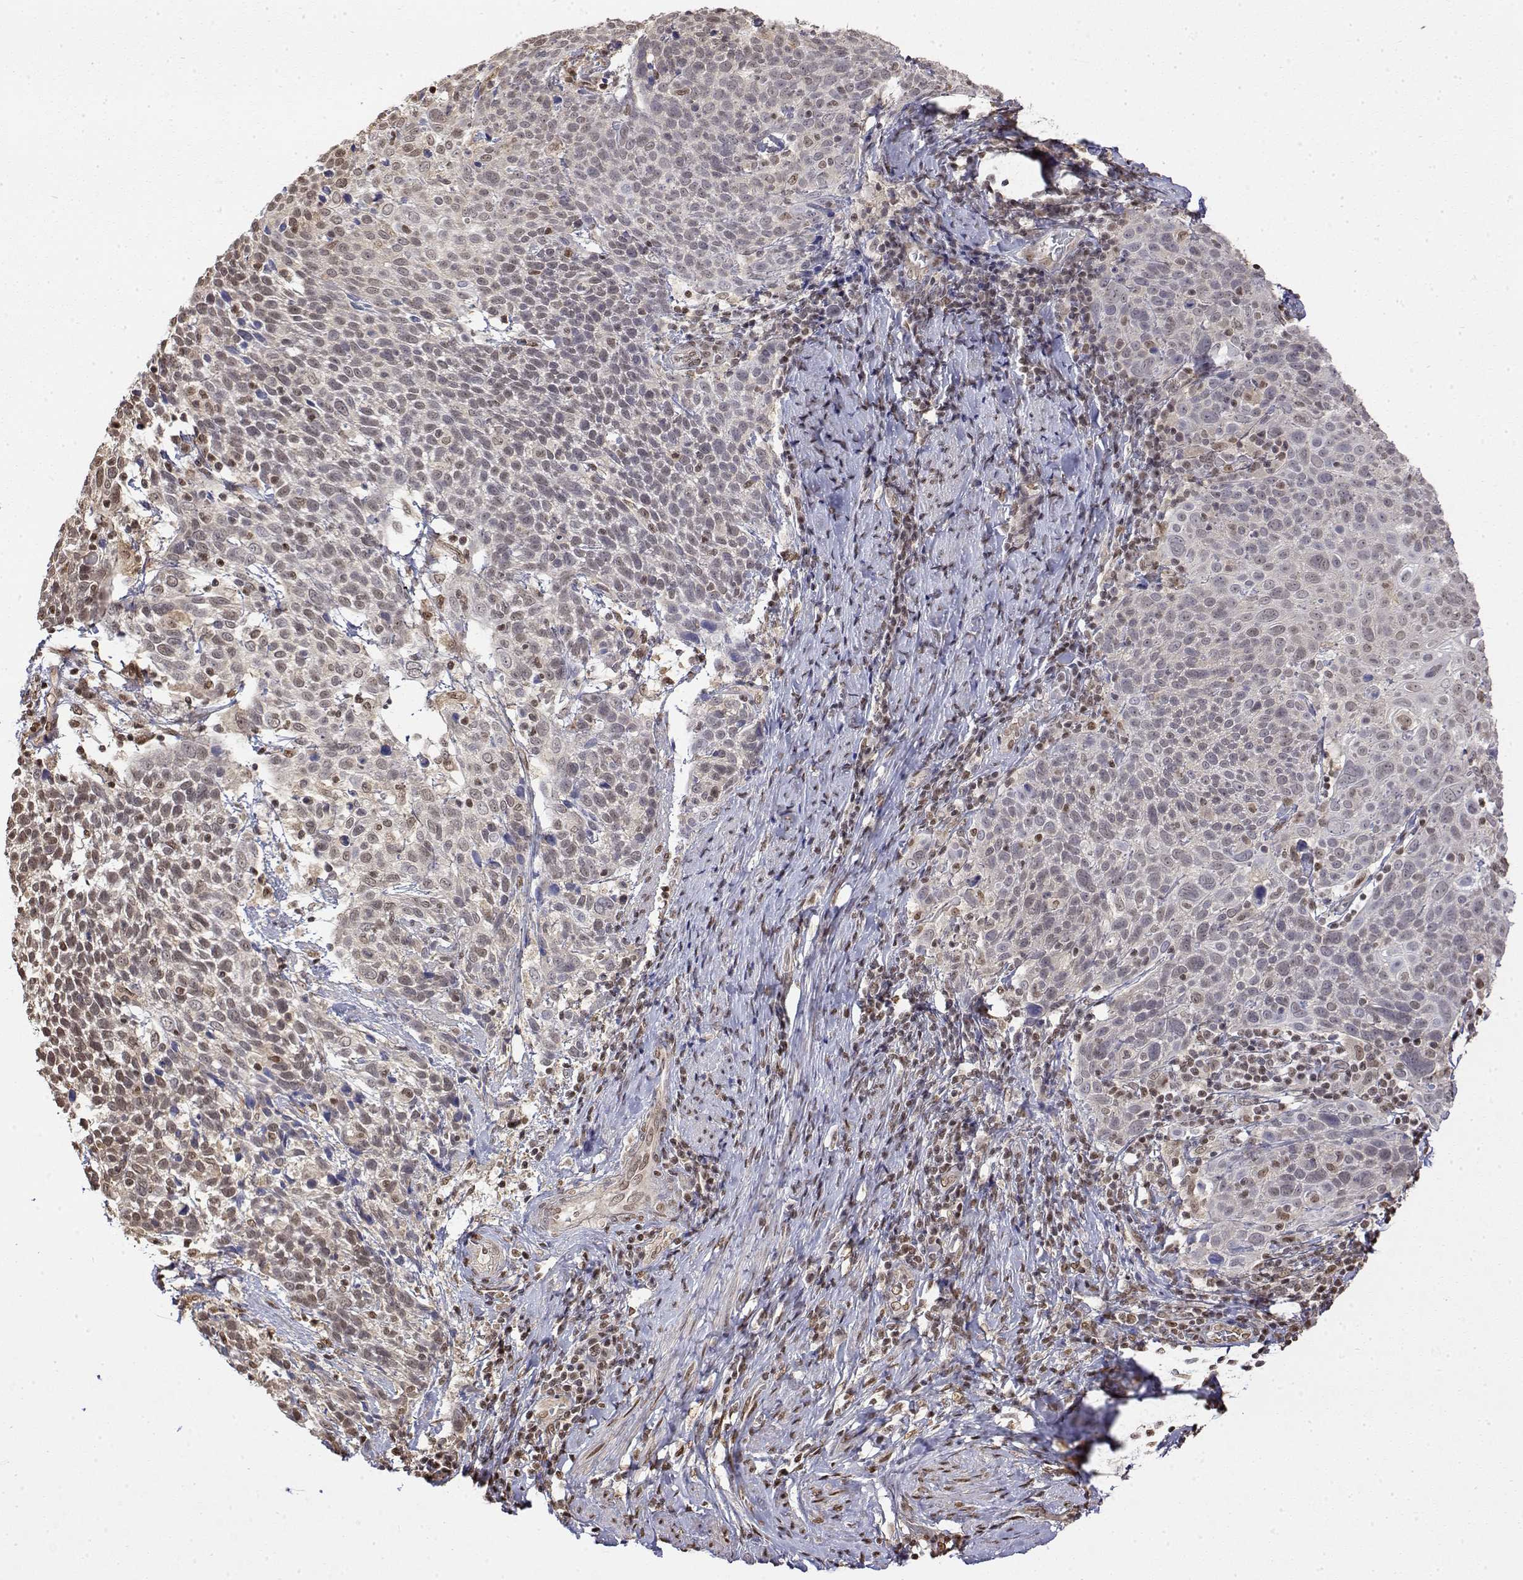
{"staining": {"intensity": "weak", "quantity": "<25%", "location": "nuclear"}, "tissue": "cervical cancer", "cell_type": "Tumor cells", "image_type": "cancer", "snomed": [{"axis": "morphology", "description": "Squamous cell carcinoma, NOS"}, {"axis": "topography", "description": "Cervix"}], "caption": "Tumor cells are negative for brown protein staining in cervical cancer (squamous cell carcinoma).", "gene": "TPI1", "patient": {"sex": "female", "age": 61}}